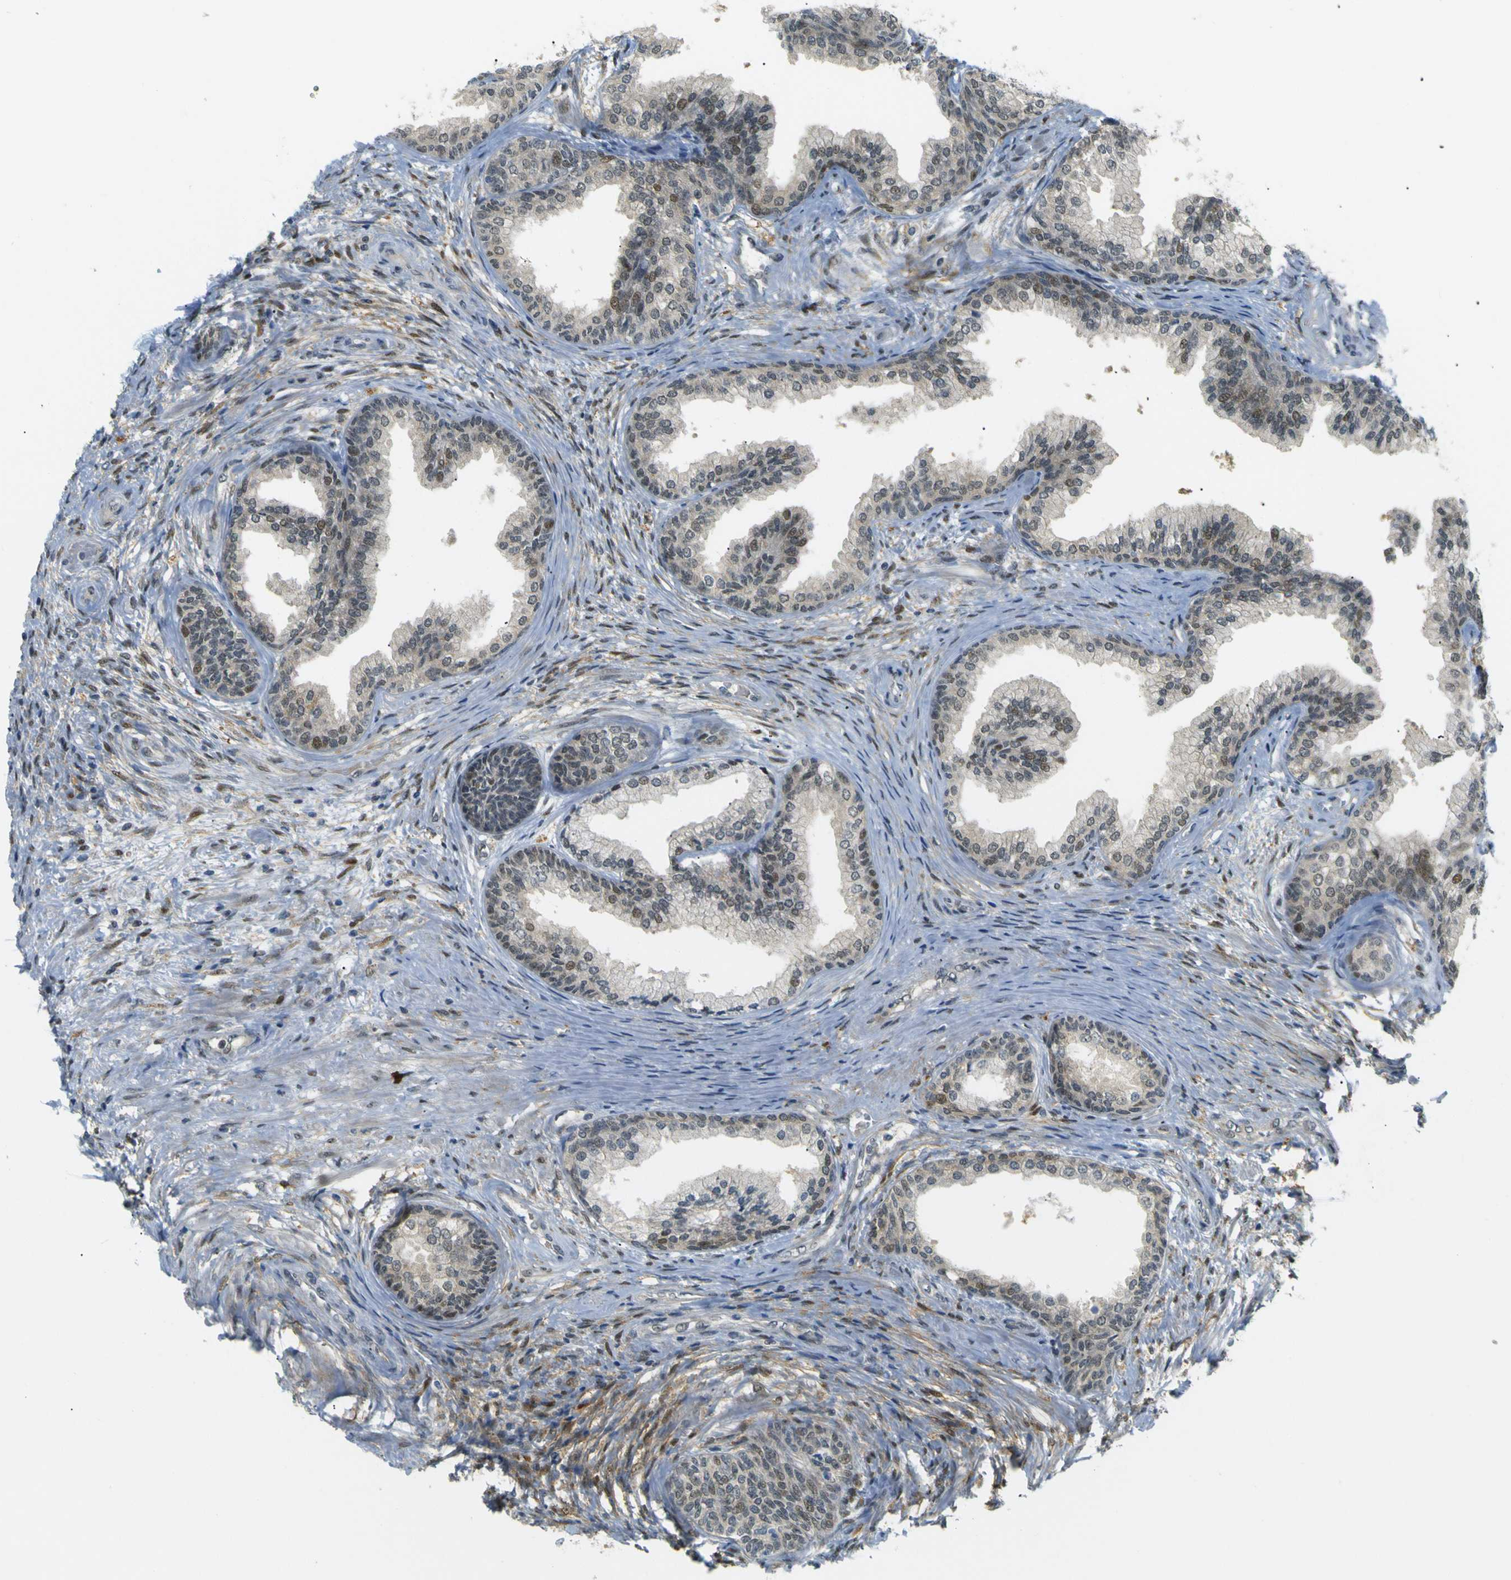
{"staining": {"intensity": "moderate", "quantity": "25%-75%", "location": "cytoplasmic/membranous,nuclear"}, "tissue": "prostate", "cell_type": "Glandular cells", "image_type": "normal", "snomed": [{"axis": "morphology", "description": "Normal tissue, NOS"}, {"axis": "topography", "description": "Prostate"}], "caption": "Prostate stained with a brown dye shows moderate cytoplasmic/membranous,nuclear positive expression in approximately 25%-75% of glandular cells.", "gene": "SKP1", "patient": {"sex": "male", "age": 76}}